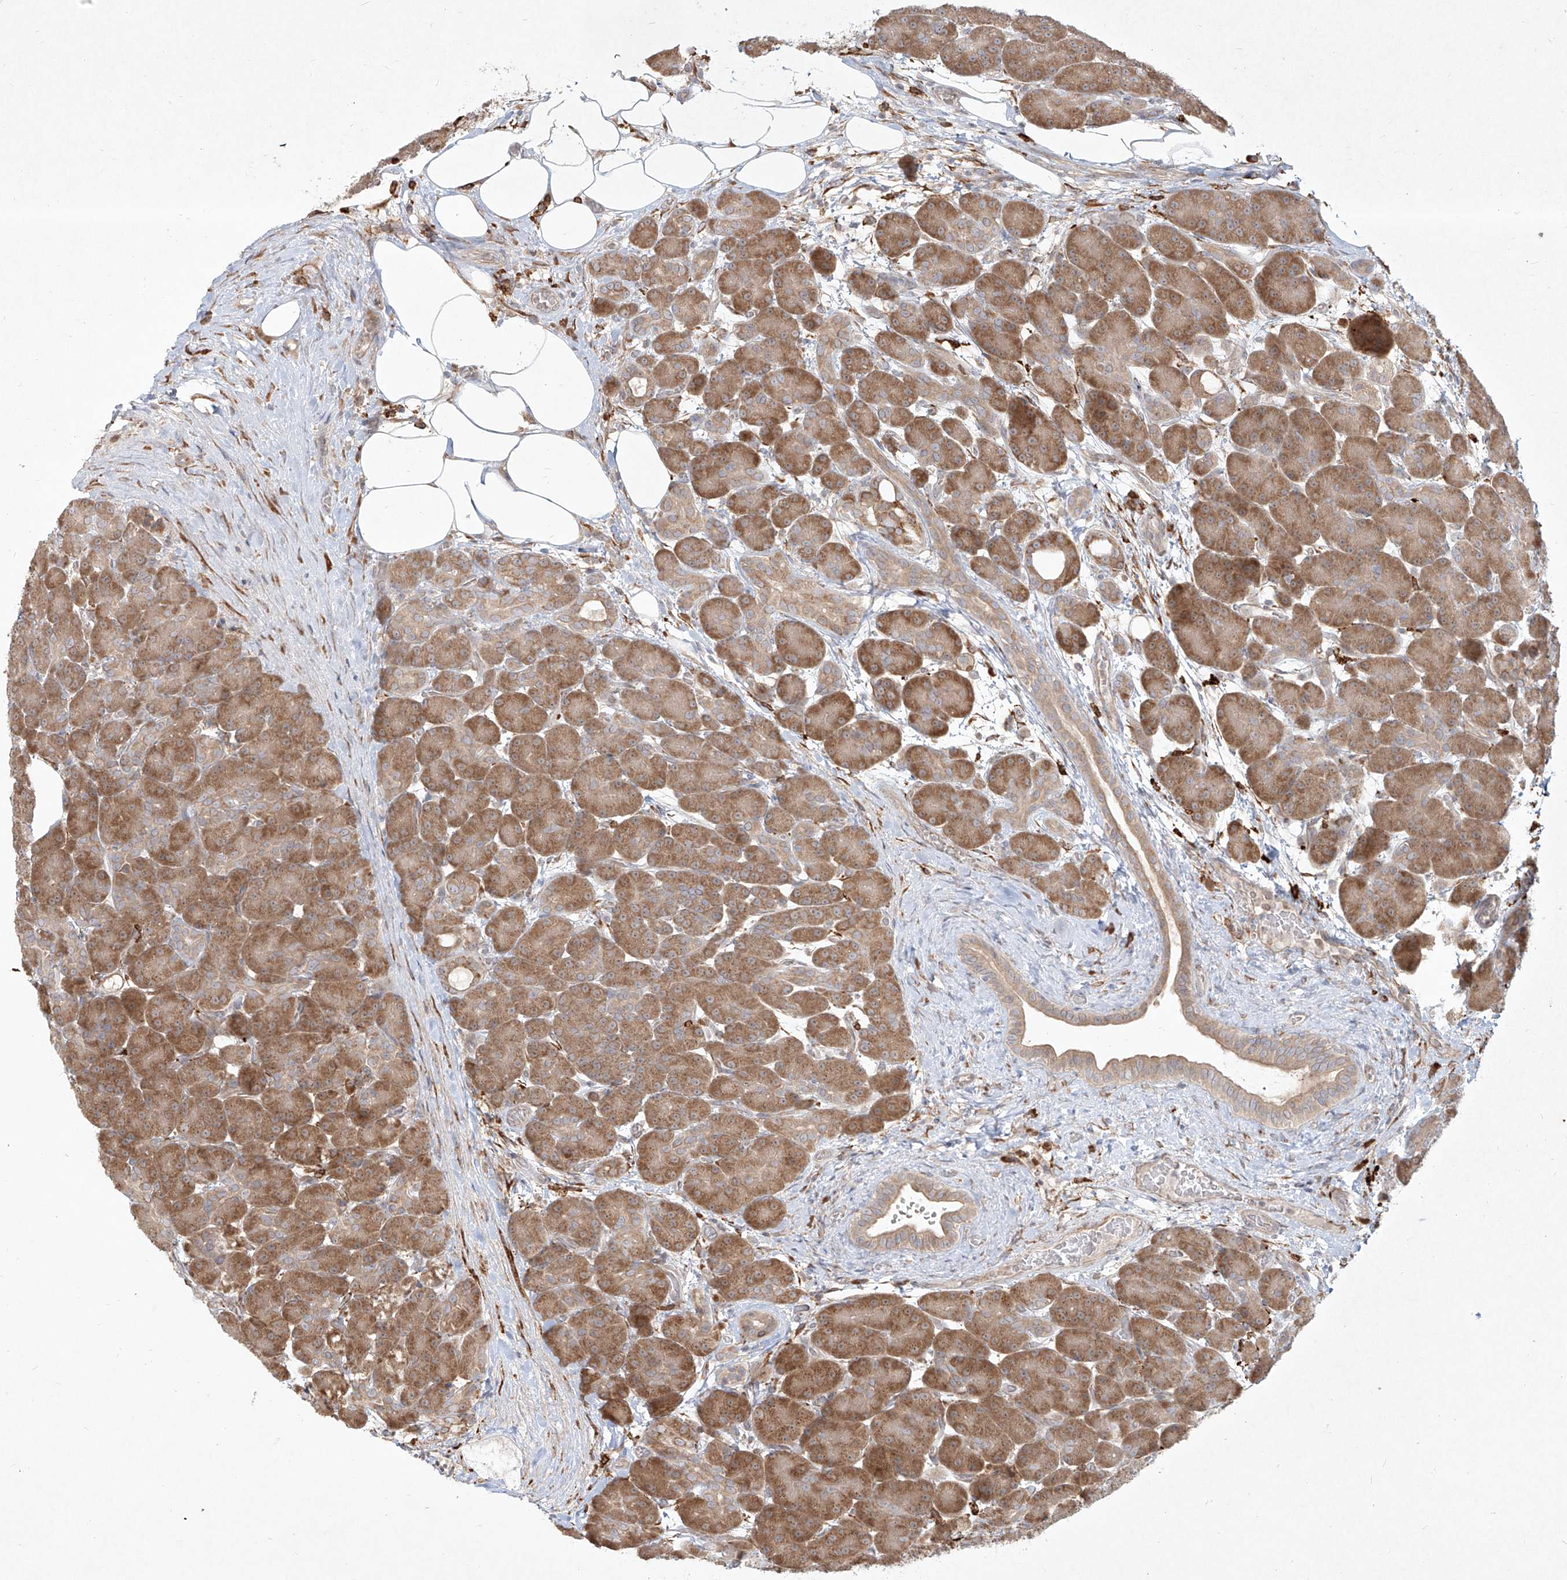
{"staining": {"intensity": "moderate", "quantity": ">75%", "location": "cytoplasmic/membranous"}, "tissue": "pancreas", "cell_type": "Exocrine glandular cells", "image_type": "normal", "snomed": [{"axis": "morphology", "description": "Normal tissue, NOS"}, {"axis": "topography", "description": "Pancreas"}], "caption": "Unremarkable pancreas demonstrates moderate cytoplasmic/membranous expression in about >75% of exocrine glandular cells, visualized by immunohistochemistry. The staining was performed using DAB, with brown indicating positive protein expression. Nuclei are stained blue with hematoxylin.", "gene": "CD209", "patient": {"sex": "male", "age": 63}}